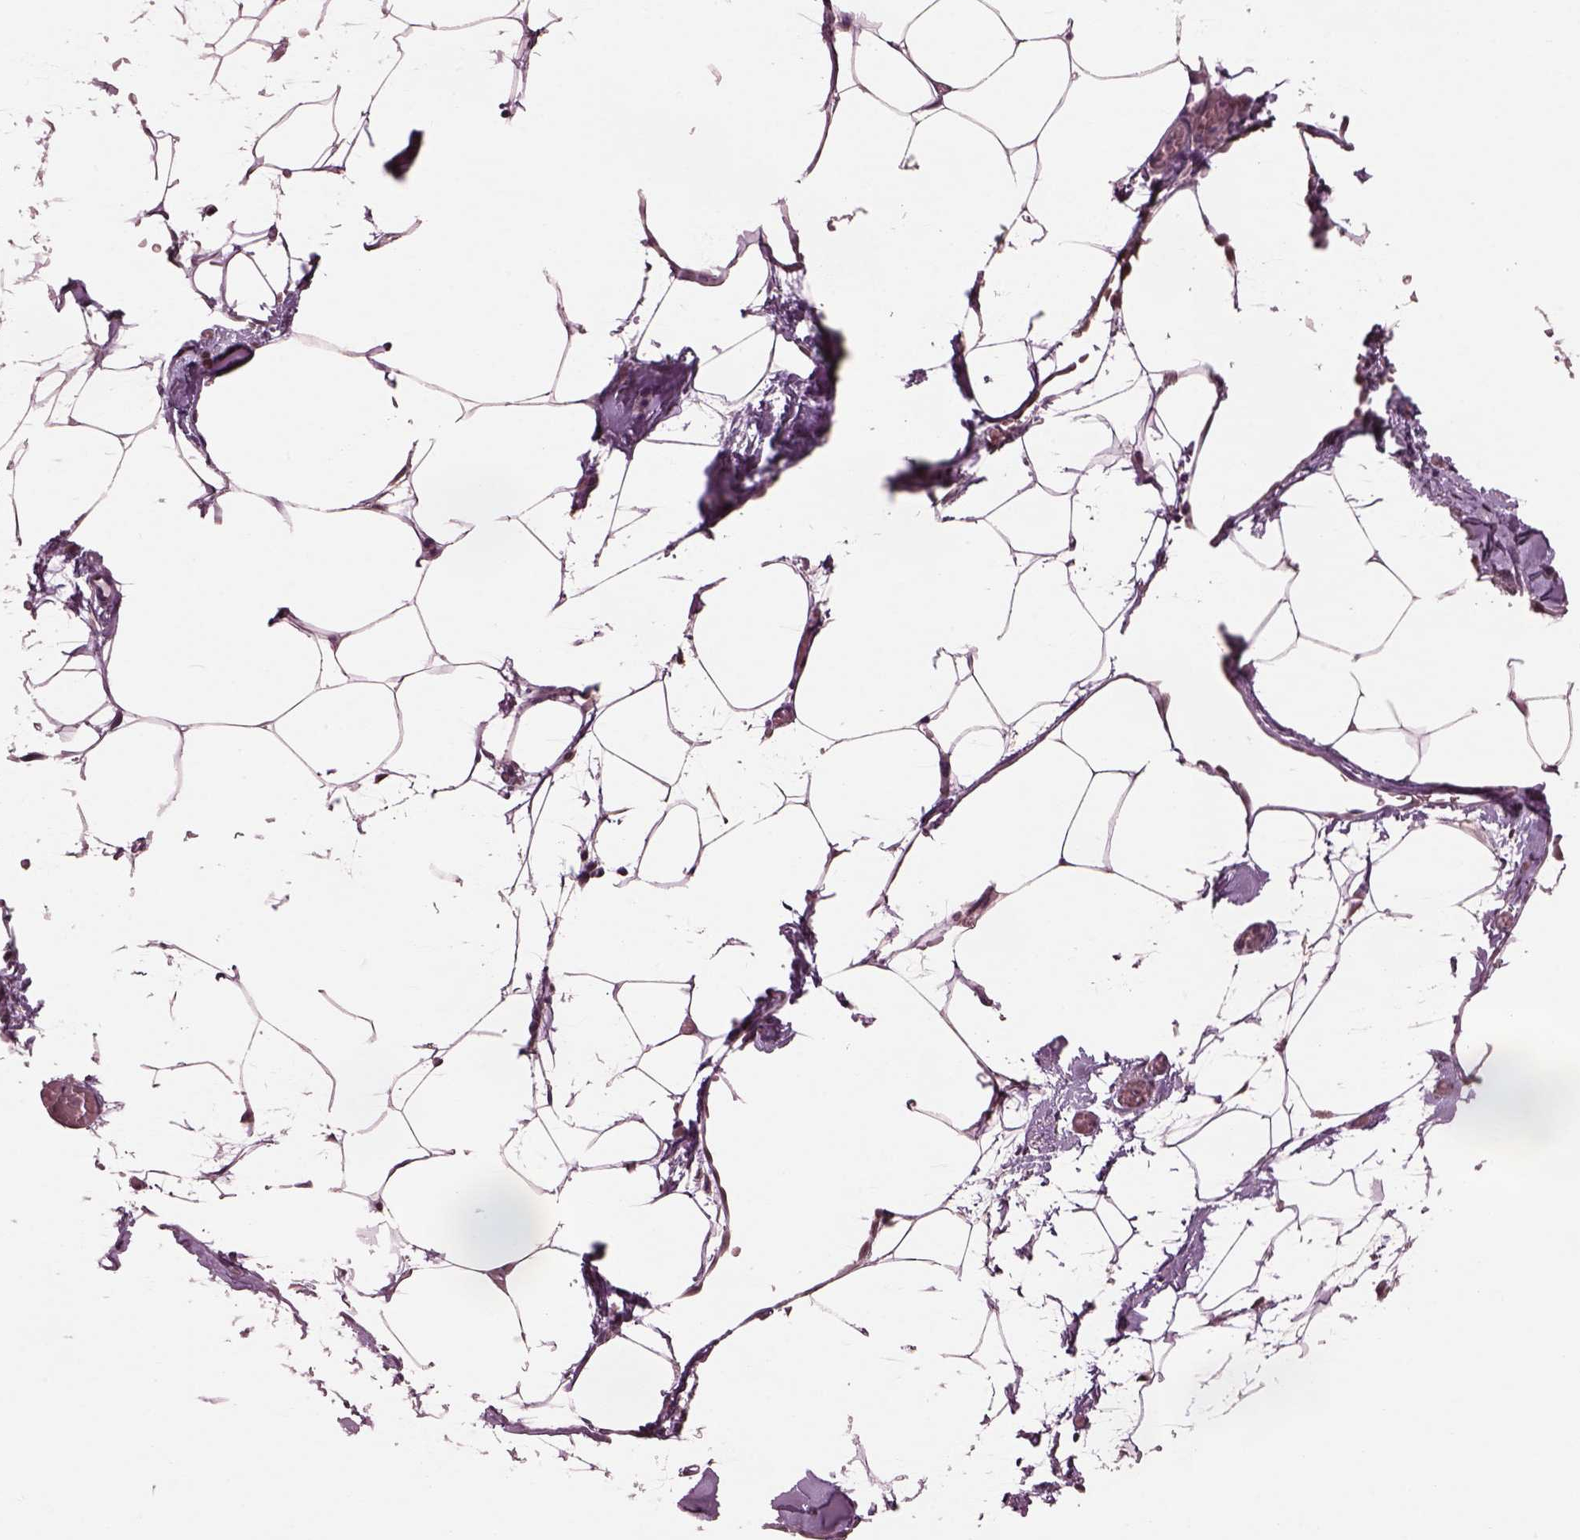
{"staining": {"intensity": "negative", "quantity": "none", "location": "none"}, "tissue": "adipose tissue", "cell_type": "Adipocytes", "image_type": "normal", "snomed": [{"axis": "morphology", "description": "Normal tissue, NOS"}, {"axis": "topography", "description": "Adipose tissue"}], "caption": "Human adipose tissue stained for a protein using IHC demonstrates no staining in adipocytes.", "gene": "SRI", "patient": {"sex": "male", "age": 57}}